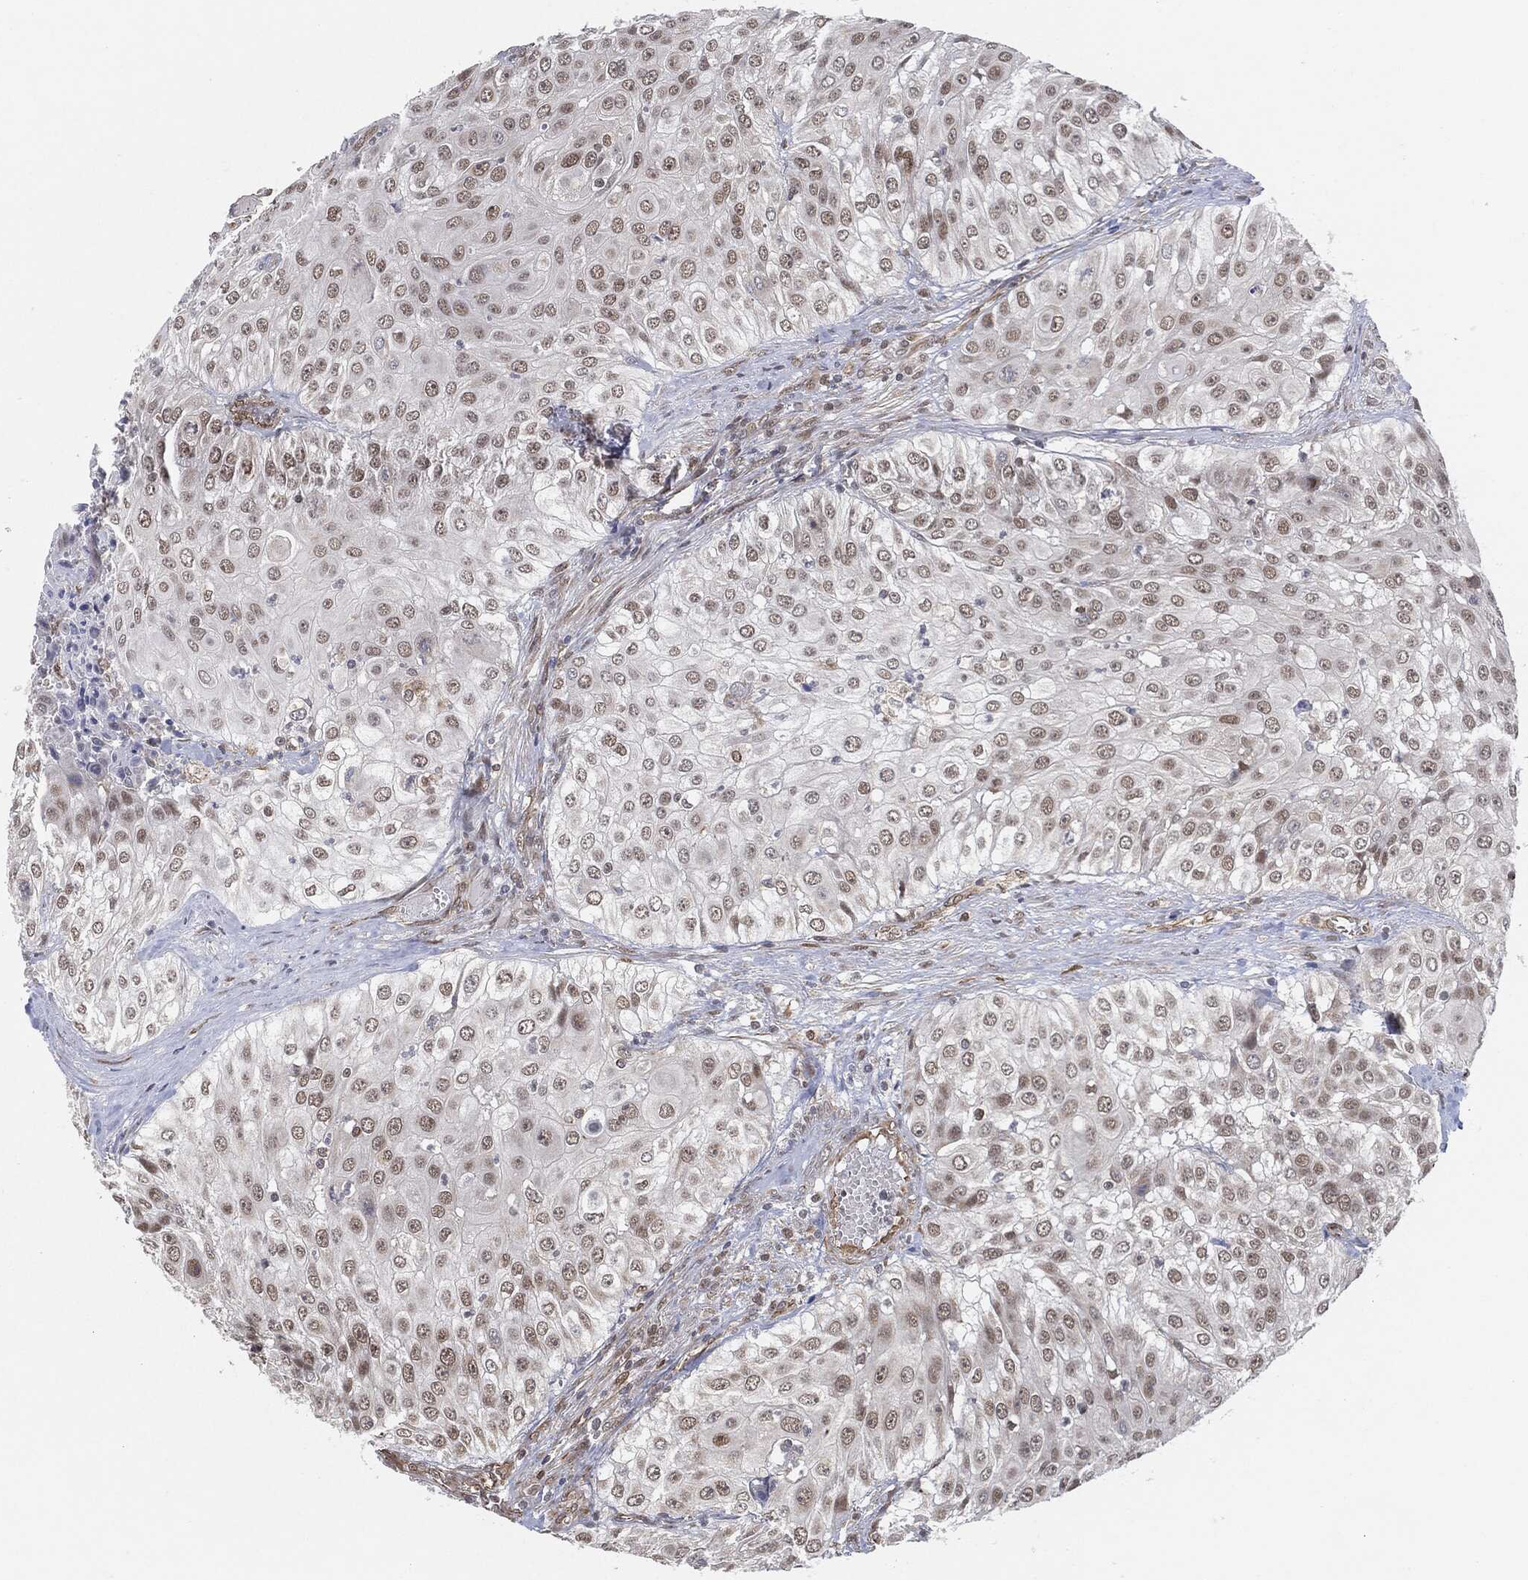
{"staining": {"intensity": "weak", "quantity": "25%-75%", "location": "cytoplasmic/membranous"}, "tissue": "urothelial cancer", "cell_type": "Tumor cells", "image_type": "cancer", "snomed": [{"axis": "morphology", "description": "Urothelial carcinoma, High grade"}, {"axis": "topography", "description": "Urinary bladder"}], "caption": "IHC of human high-grade urothelial carcinoma demonstrates low levels of weak cytoplasmic/membranous positivity in approximately 25%-75% of tumor cells.", "gene": "TP53RK", "patient": {"sex": "female", "age": 79}}